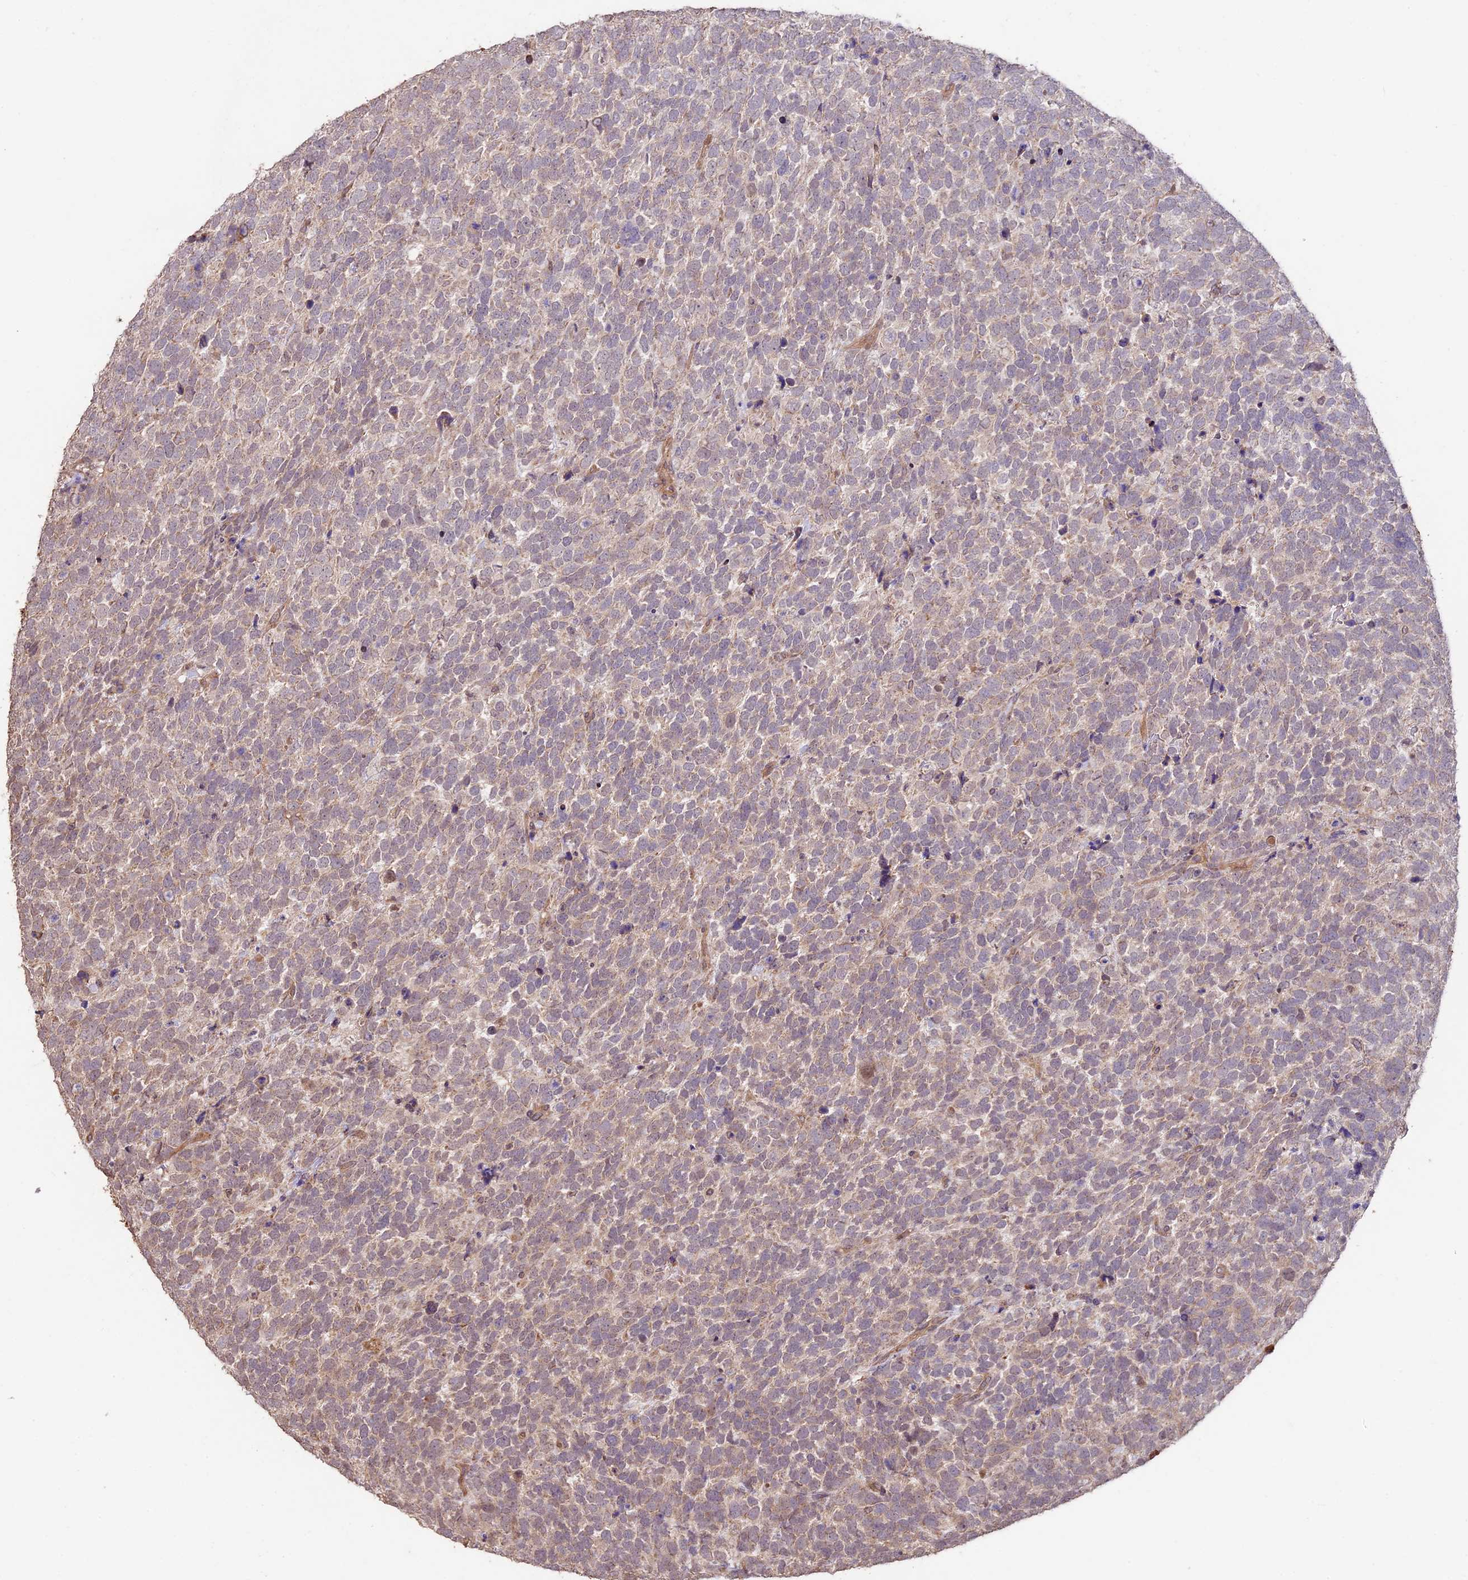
{"staining": {"intensity": "negative", "quantity": "none", "location": "none"}, "tissue": "urothelial cancer", "cell_type": "Tumor cells", "image_type": "cancer", "snomed": [{"axis": "morphology", "description": "Urothelial carcinoma, High grade"}, {"axis": "topography", "description": "Urinary bladder"}], "caption": "The micrograph shows no staining of tumor cells in urothelial cancer.", "gene": "BCAS4", "patient": {"sex": "female", "age": 82}}